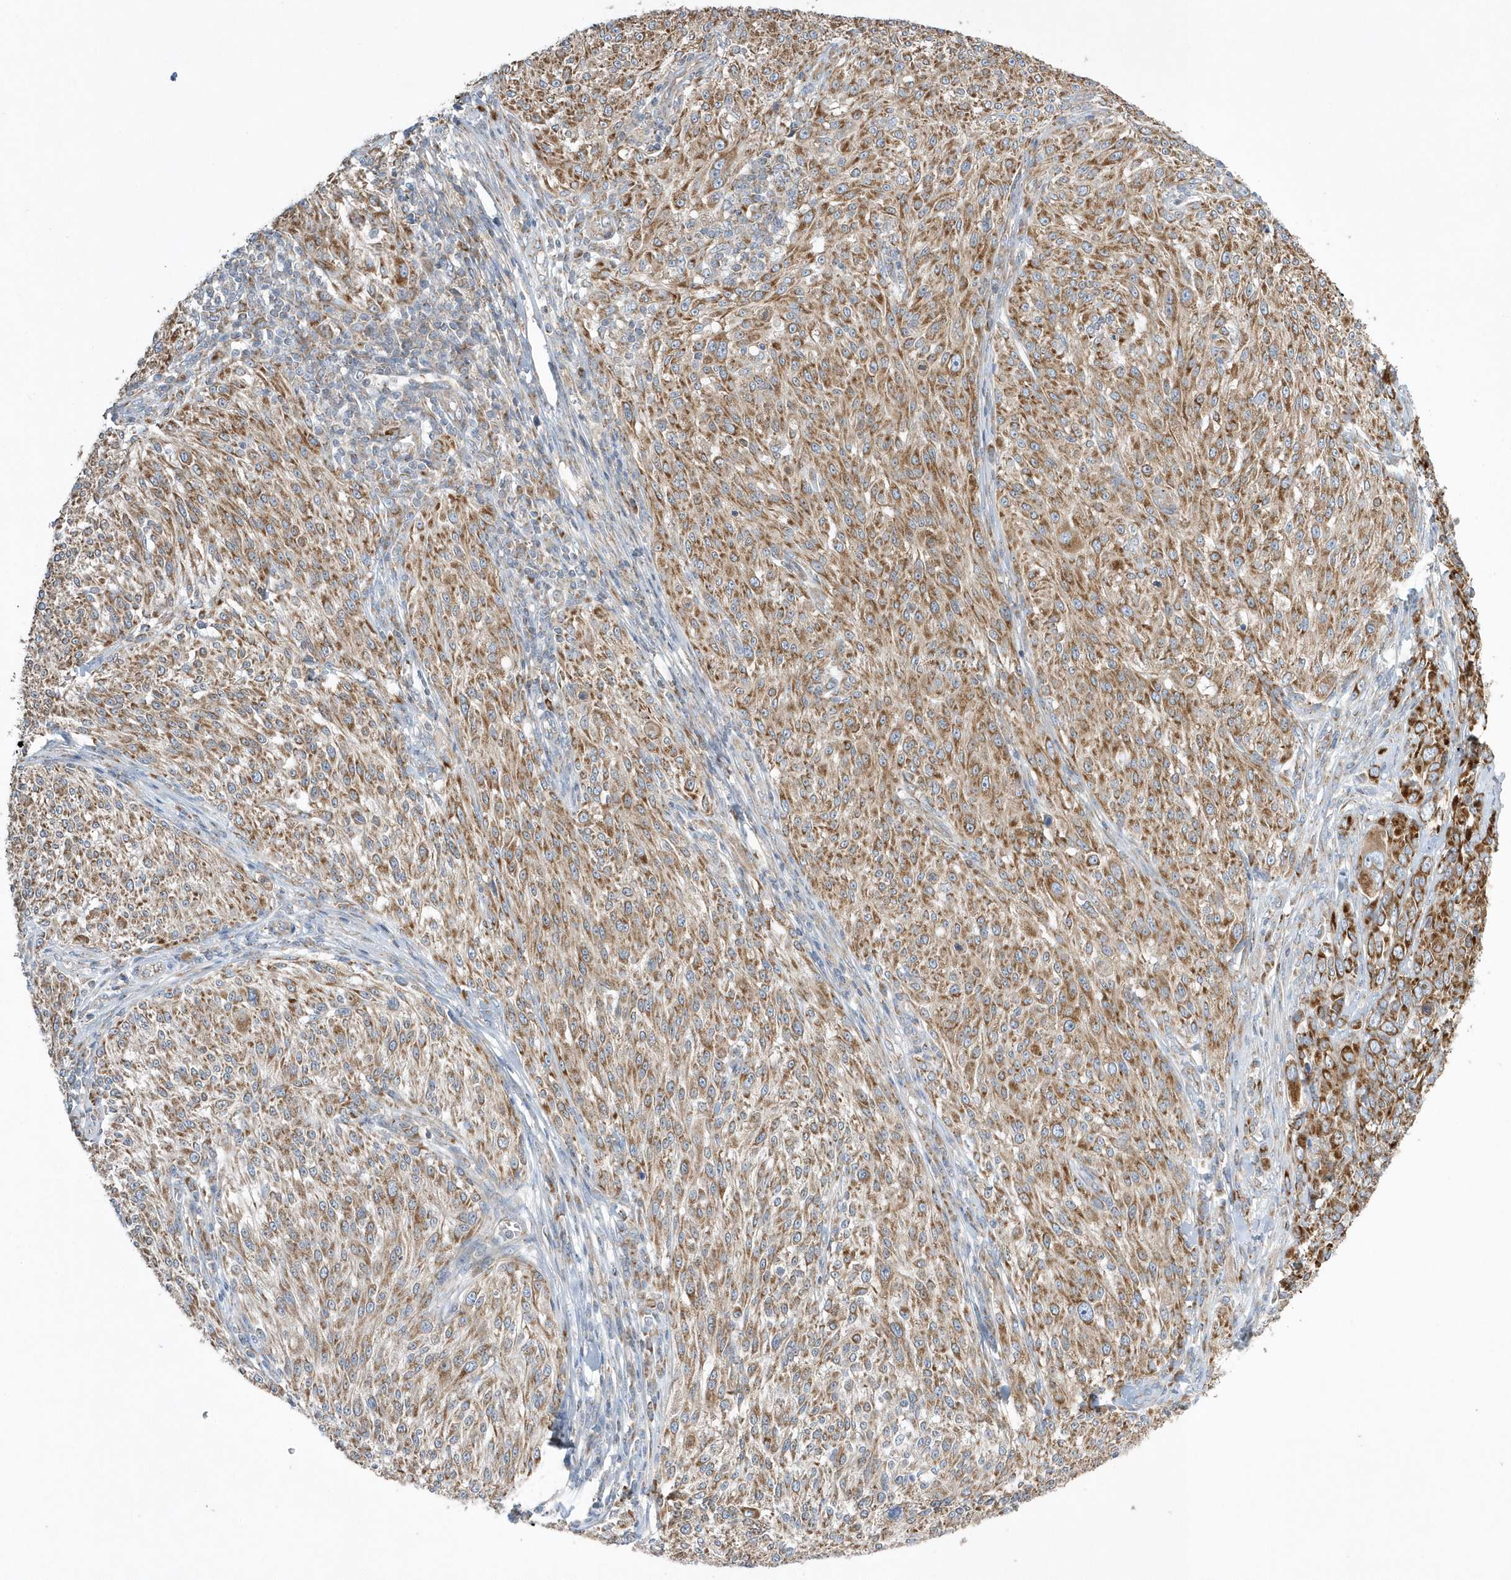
{"staining": {"intensity": "moderate", "quantity": ">75%", "location": "cytoplasmic/membranous"}, "tissue": "melanoma", "cell_type": "Tumor cells", "image_type": "cancer", "snomed": [{"axis": "morphology", "description": "Malignant melanoma, NOS"}, {"axis": "topography", "description": "Skin of trunk"}], "caption": "A high-resolution image shows IHC staining of melanoma, which demonstrates moderate cytoplasmic/membranous expression in approximately >75% of tumor cells.", "gene": "SPATA5", "patient": {"sex": "male", "age": 71}}